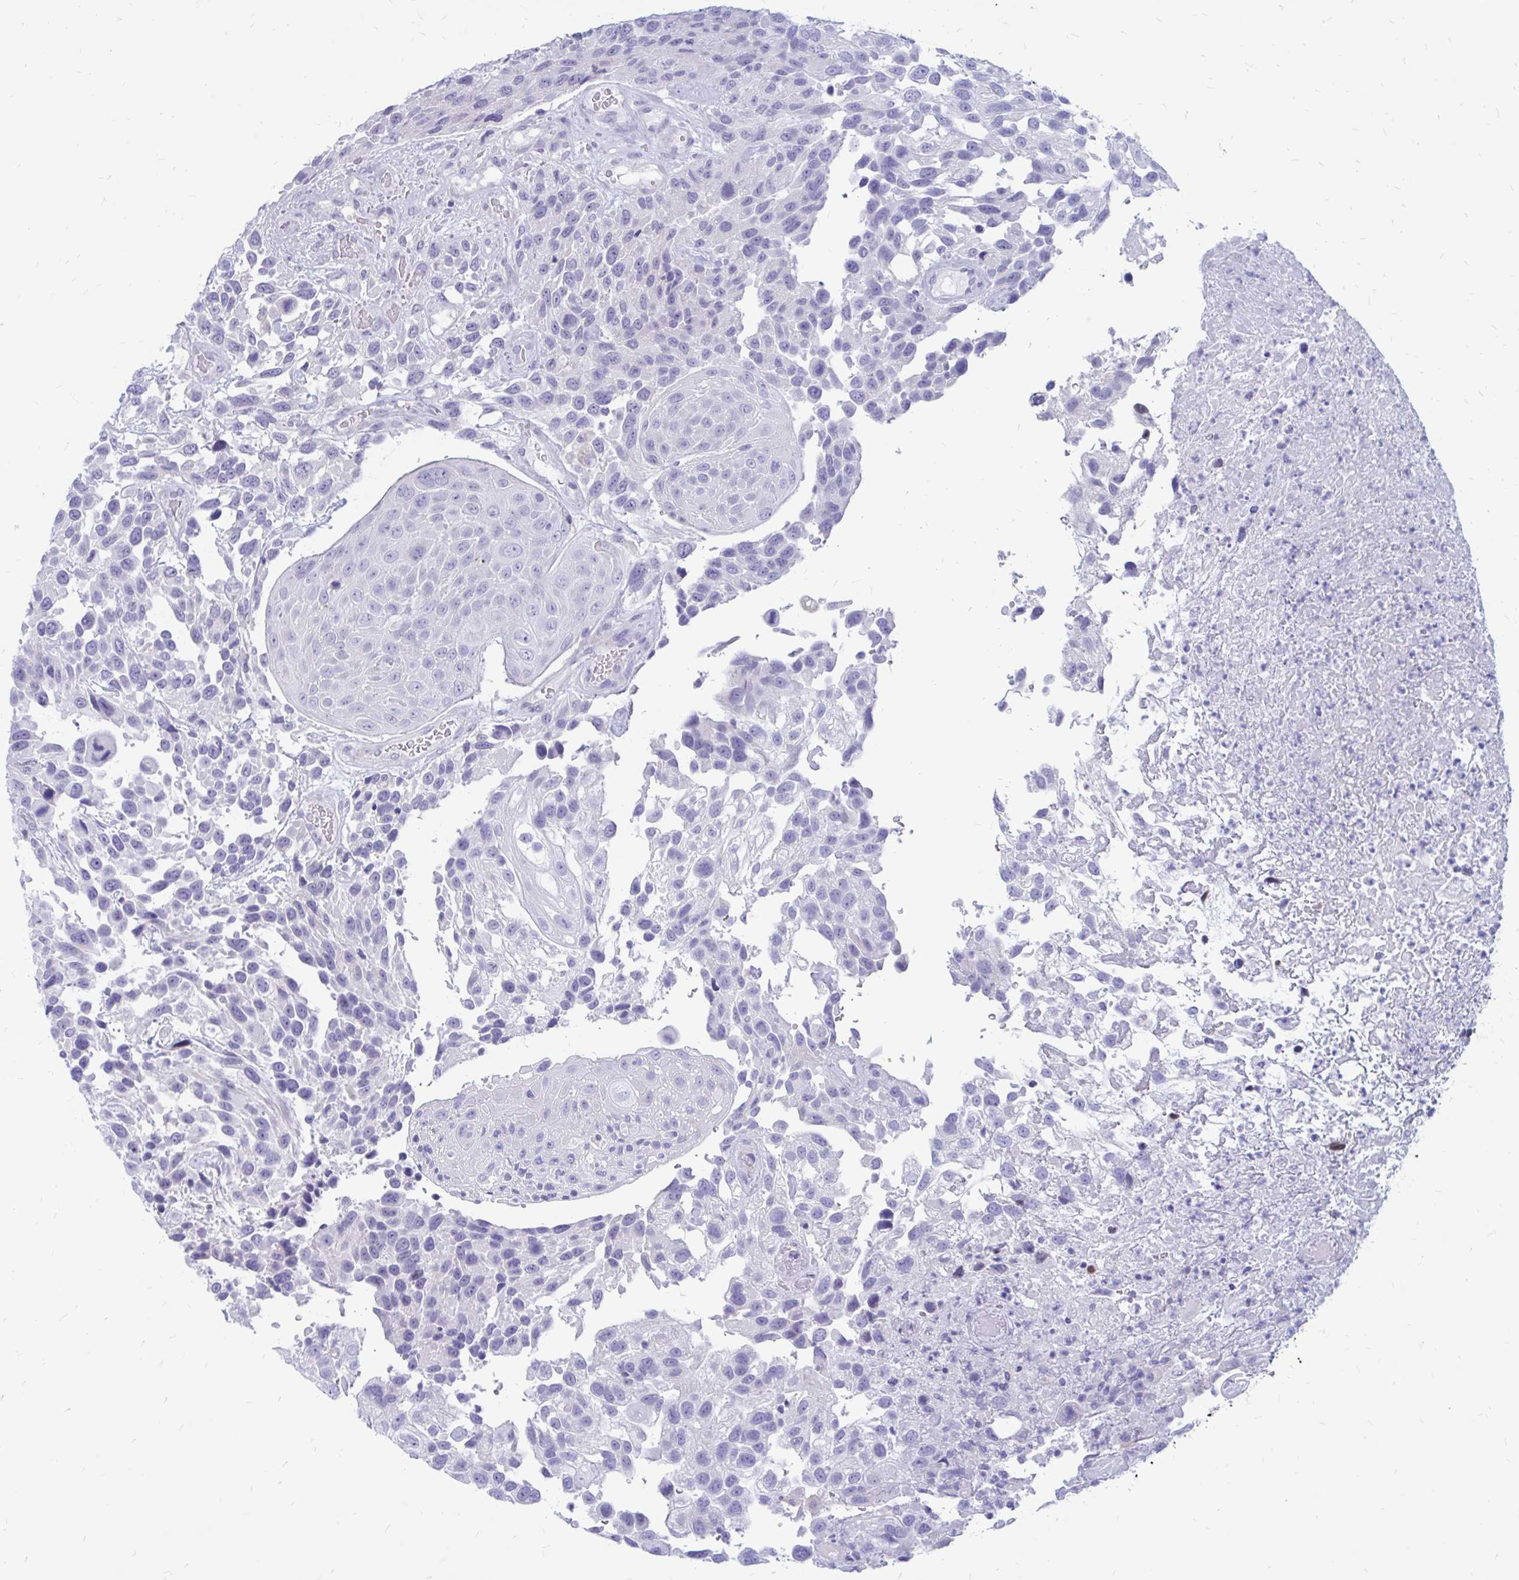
{"staining": {"intensity": "negative", "quantity": "none", "location": "none"}, "tissue": "urothelial cancer", "cell_type": "Tumor cells", "image_type": "cancer", "snomed": [{"axis": "morphology", "description": "Urothelial carcinoma, High grade"}, {"axis": "topography", "description": "Urinary bladder"}], "caption": "Immunohistochemistry (IHC) of human urothelial cancer shows no expression in tumor cells.", "gene": "IGSF5", "patient": {"sex": "female", "age": 70}}